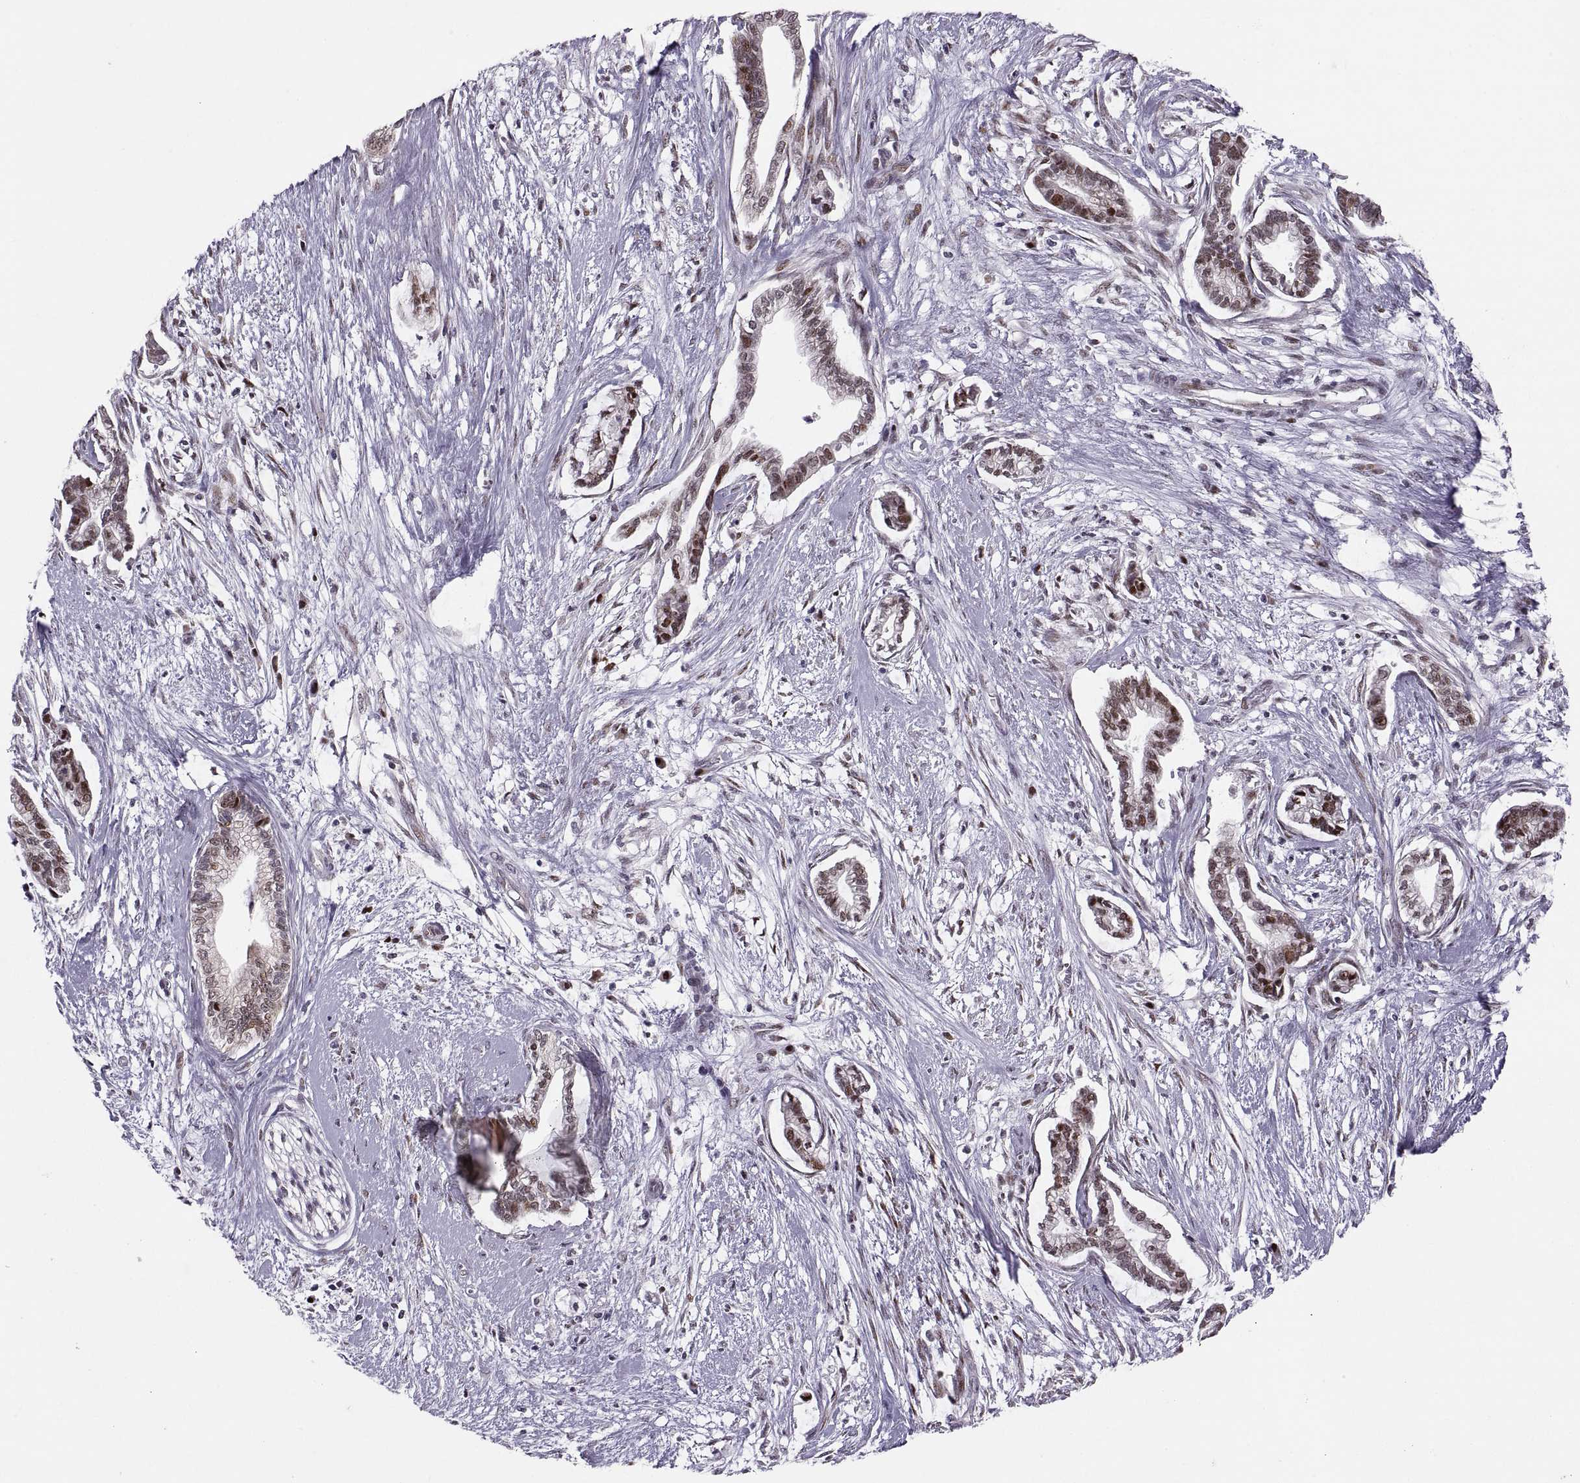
{"staining": {"intensity": "moderate", "quantity": "<25%", "location": "nuclear"}, "tissue": "cervical cancer", "cell_type": "Tumor cells", "image_type": "cancer", "snomed": [{"axis": "morphology", "description": "Adenocarcinoma, NOS"}, {"axis": "topography", "description": "Cervix"}], "caption": "This image displays IHC staining of human cervical cancer, with low moderate nuclear staining in approximately <25% of tumor cells.", "gene": "SNAI1", "patient": {"sex": "female", "age": 62}}